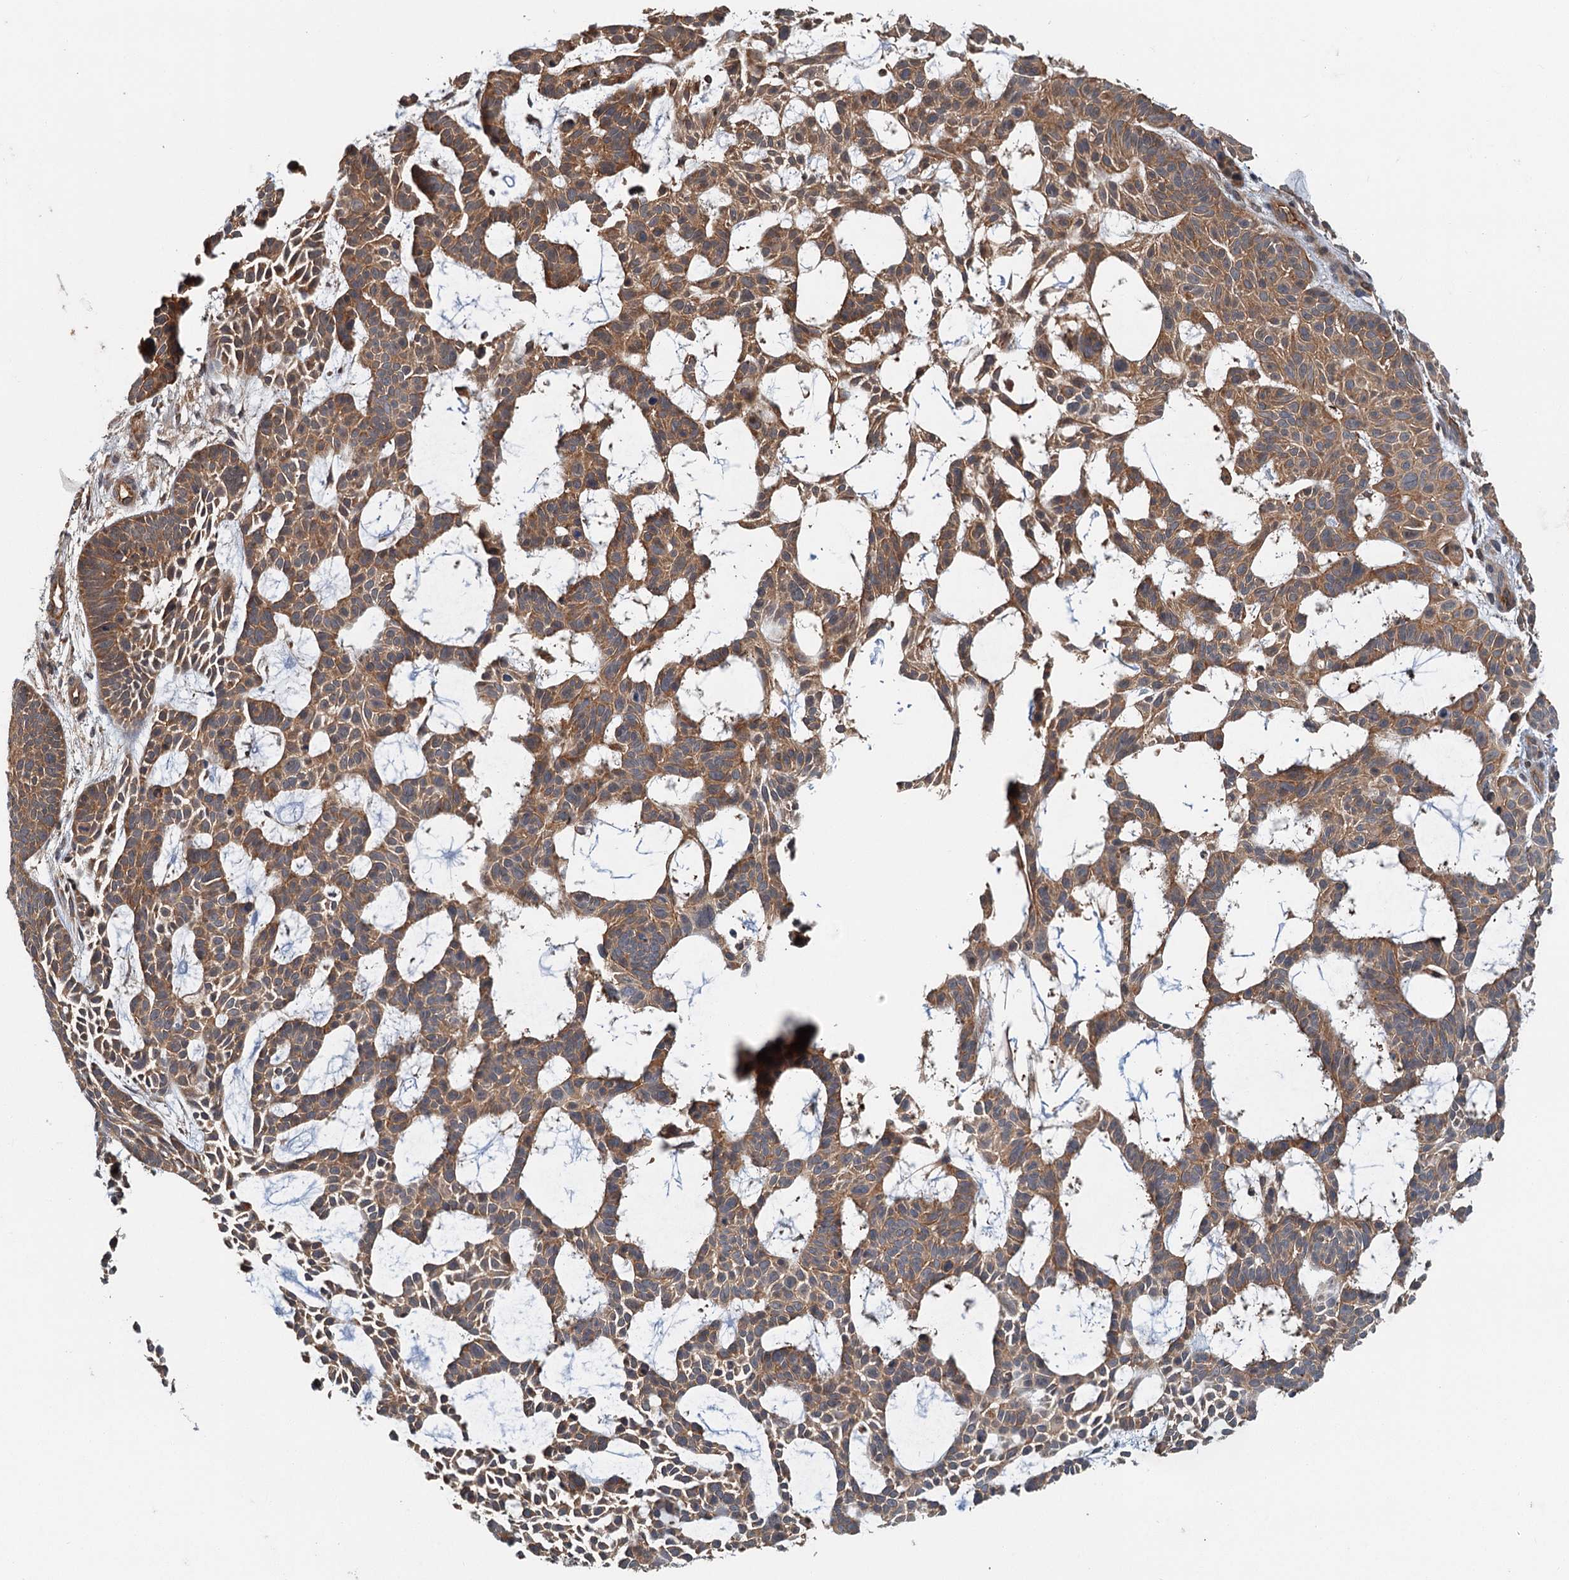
{"staining": {"intensity": "moderate", "quantity": ">75%", "location": "cytoplasmic/membranous"}, "tissue": "skin cancer", "cell_type": "Tumor cells", "image_type": "cancer", "snomed": [{"axis": "morphology", "description": "Basal cell carcinoma"}, {"axis": "topography", "description": "Skin"}], "caption": "The micrograph displays immunohistochemical staining of skin cancer. There is moderate cytoplasmic/membranous positivity is seen in approximately >75% of tumor cells. The protein of interest is shown in brown color, while the nuclei are stained blue.", "gene": "ZNF527", "patient": {"sex": "male", "age": 89}}